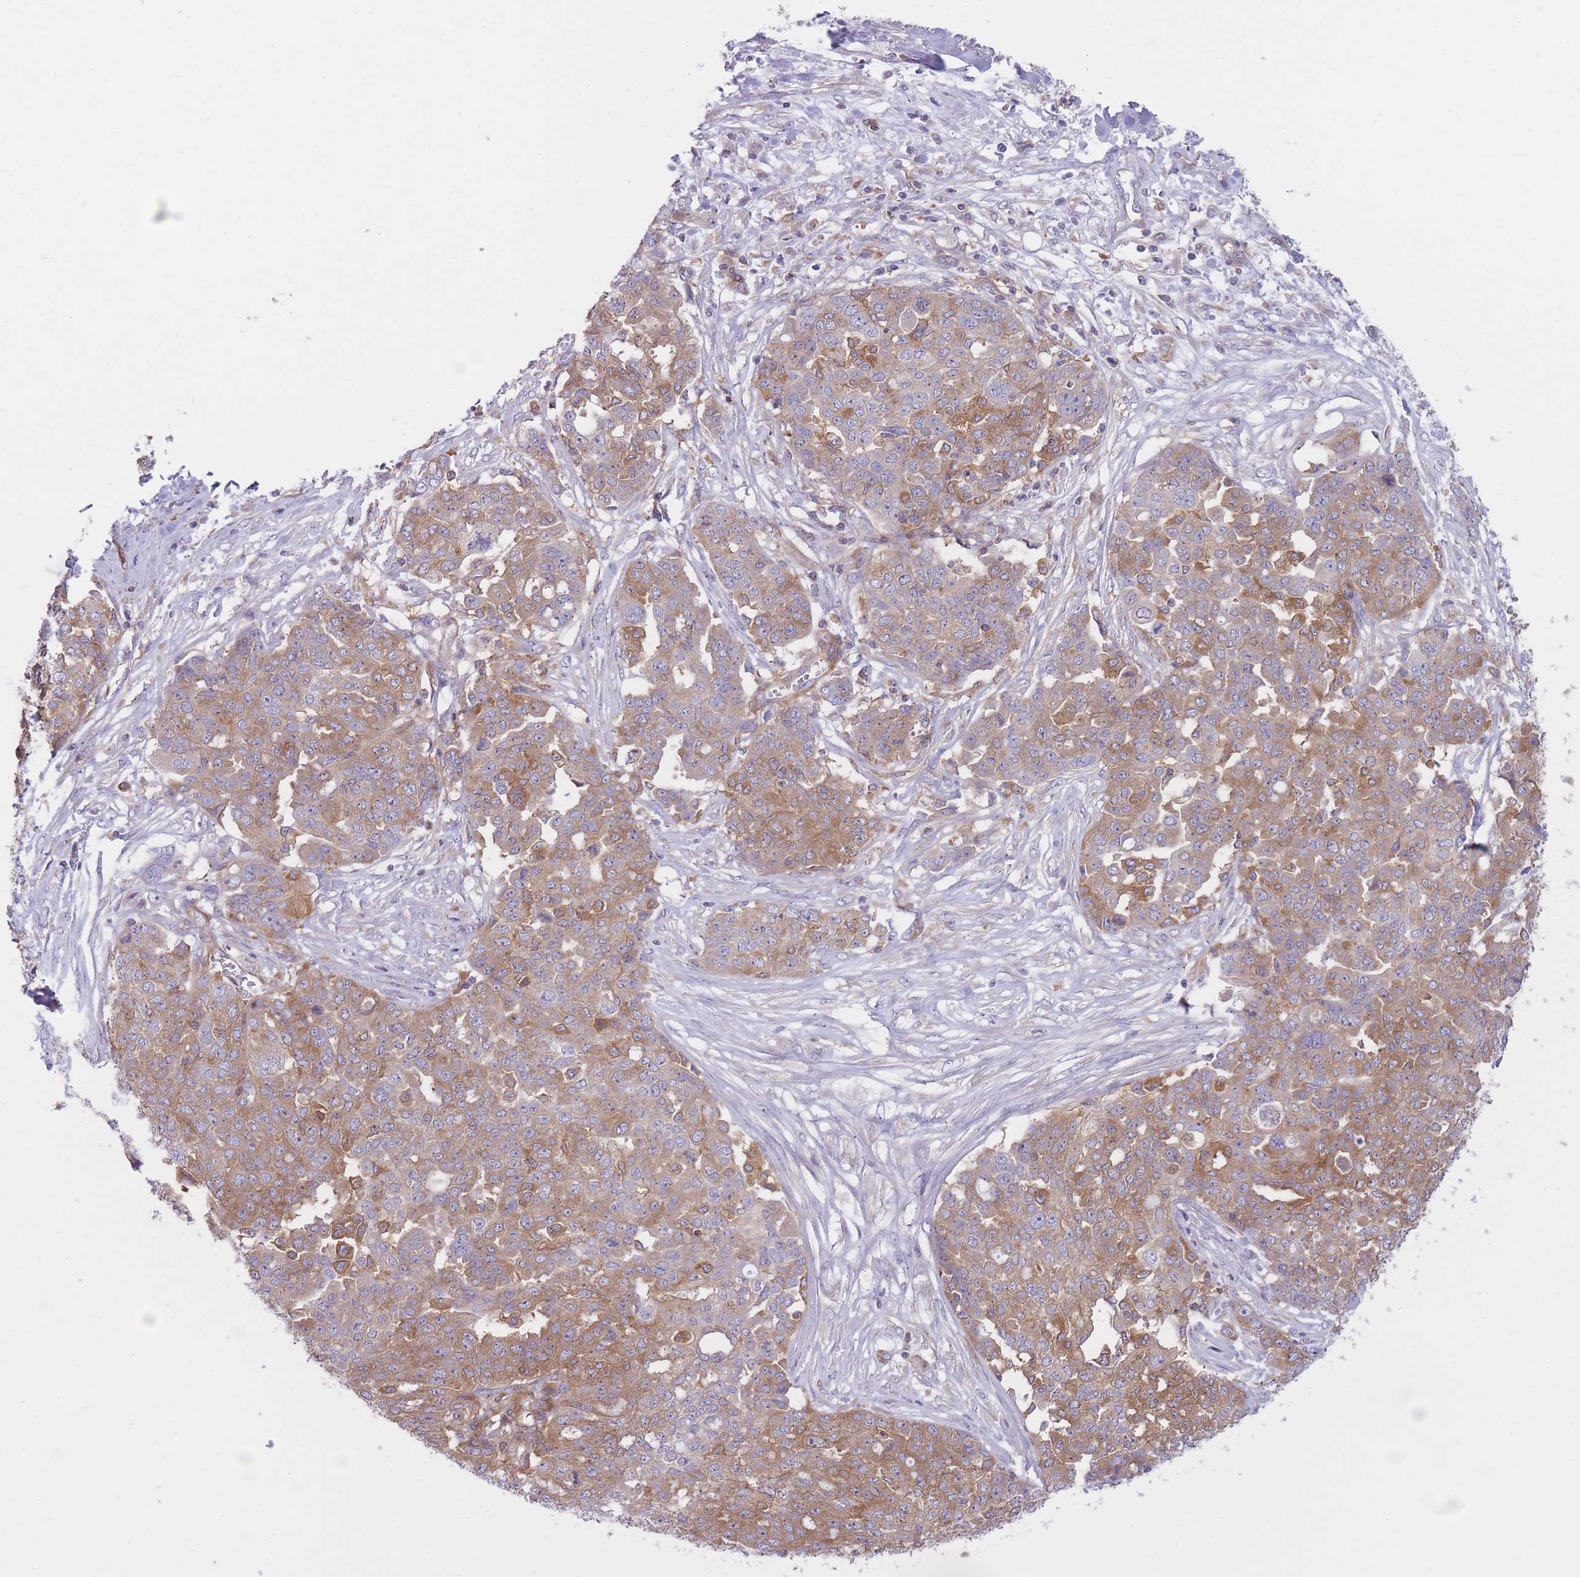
{"staining": {"intensity": "moderate", "quantity": "25%-75%", "location": "cytoplasmic/membranous"}, "tissue": "ovarian cancer", "cell_type": "Tumor cells", "image_type": "cancer", "snomed": [{"axis": "morphology", "description": "Cystadenocarcinoma, serous, NOS"}, {"axis": "topography", "description": "Soft tissue"}, {"axis": "topography", "description": "Ovary"}], "caption": "Immunohistochemical staining of ovarian cancer demonstrates medium levels of moderate cytoplasmic/membranous staining in about 25%-75% of tumor cells.", "gene": "PRKAR1A", "patient": {"sex": "female", "age": 57}}